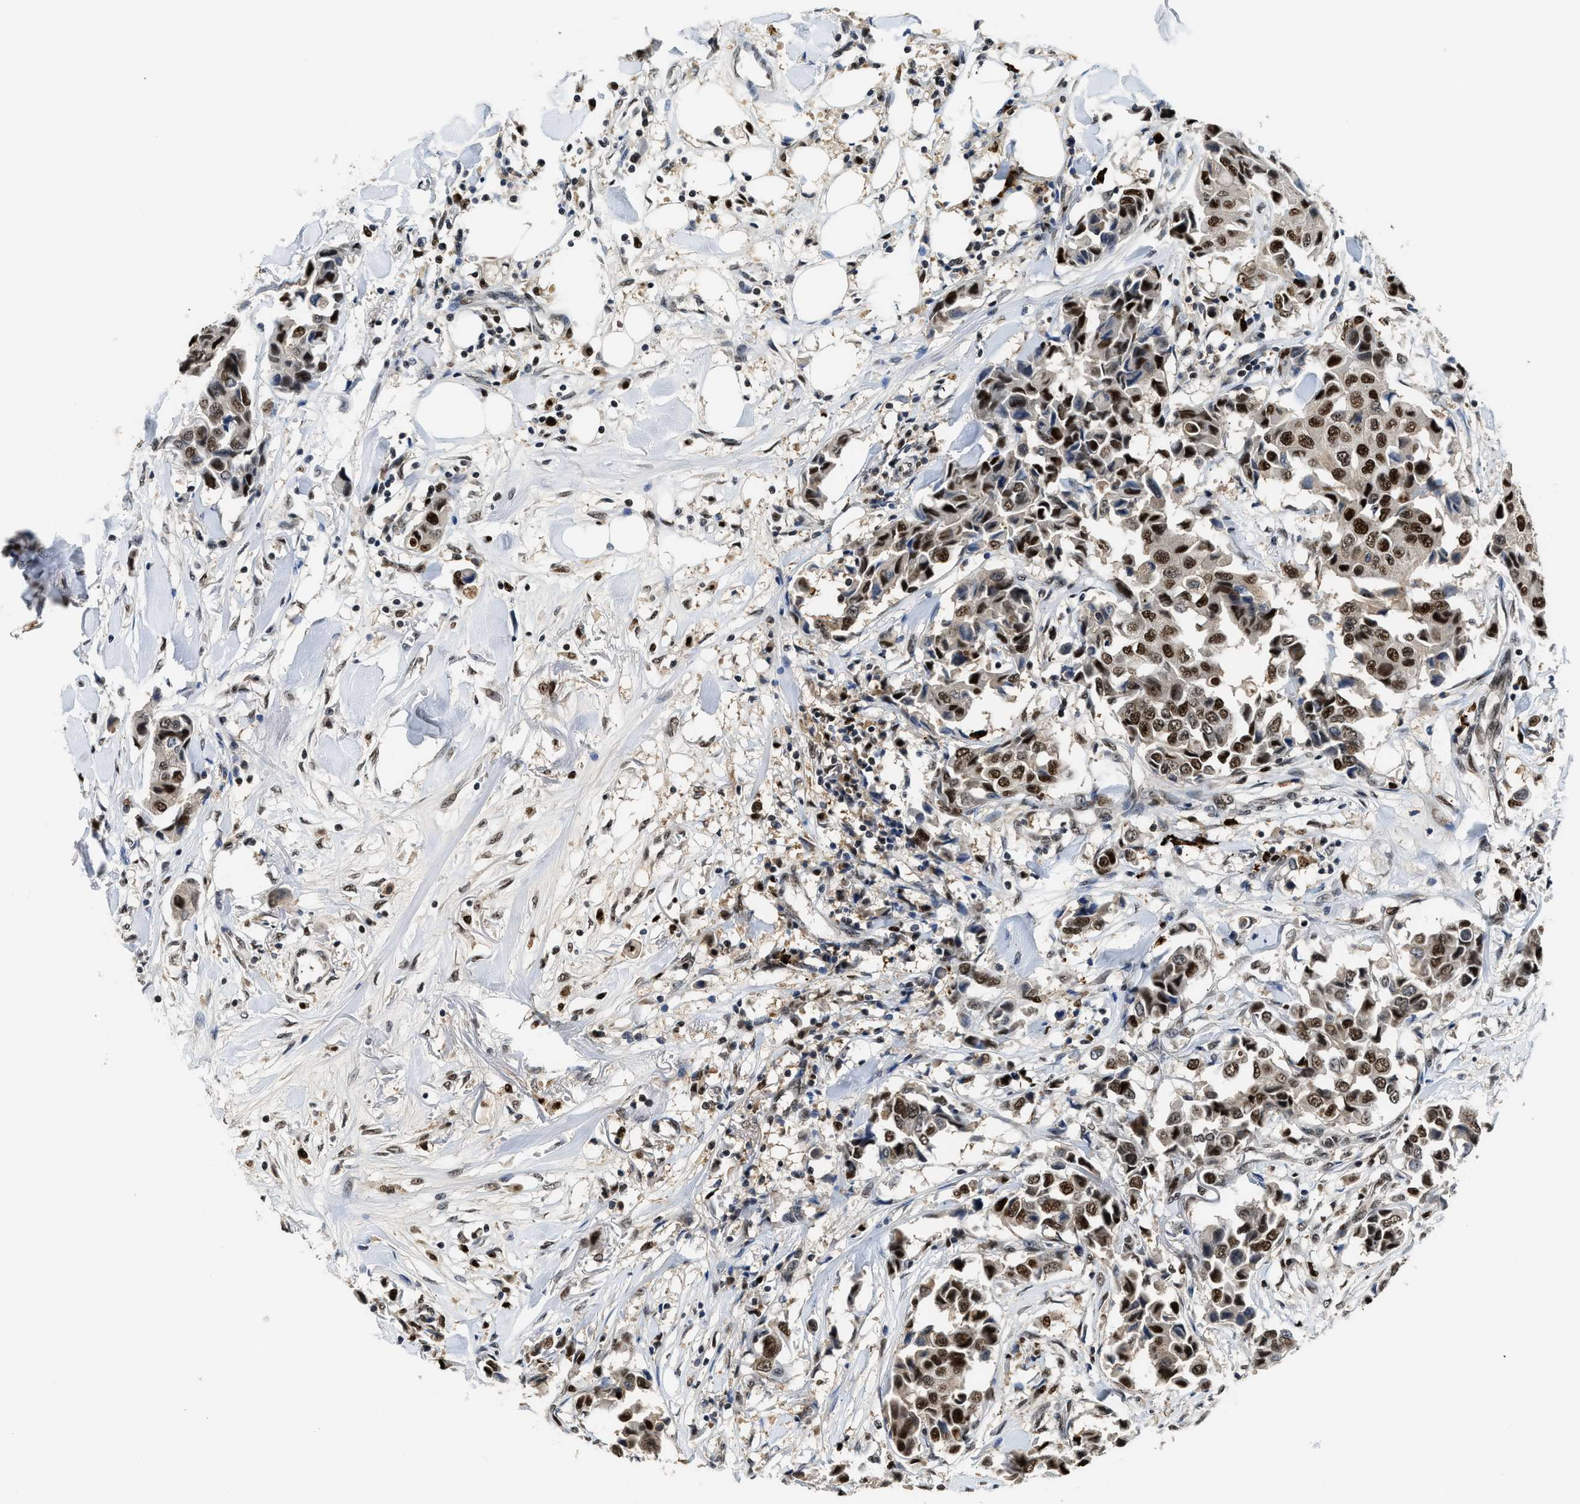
{"staining": {"intensity": "strong", "quantity": "25%-75%", "location": "nuclear"}, "tissue": "breast cancer", "cell_type": "Tumor cells", "image_type": "cancer", "snomed": [{"axis": "morphology", "description": "Duct carcinoma"}, {"axis": "topography", "description": "Breast"}], "caption": "IHC (DAB (3,3'-diaminobenzidine)) staining of human breast infiltrating ductal carcinoma reveals strong nuclear protein expression in about 25%-75% of tumor cells.", "gene": "ALX1", "patient": {"sex": "female", "age": 80}}